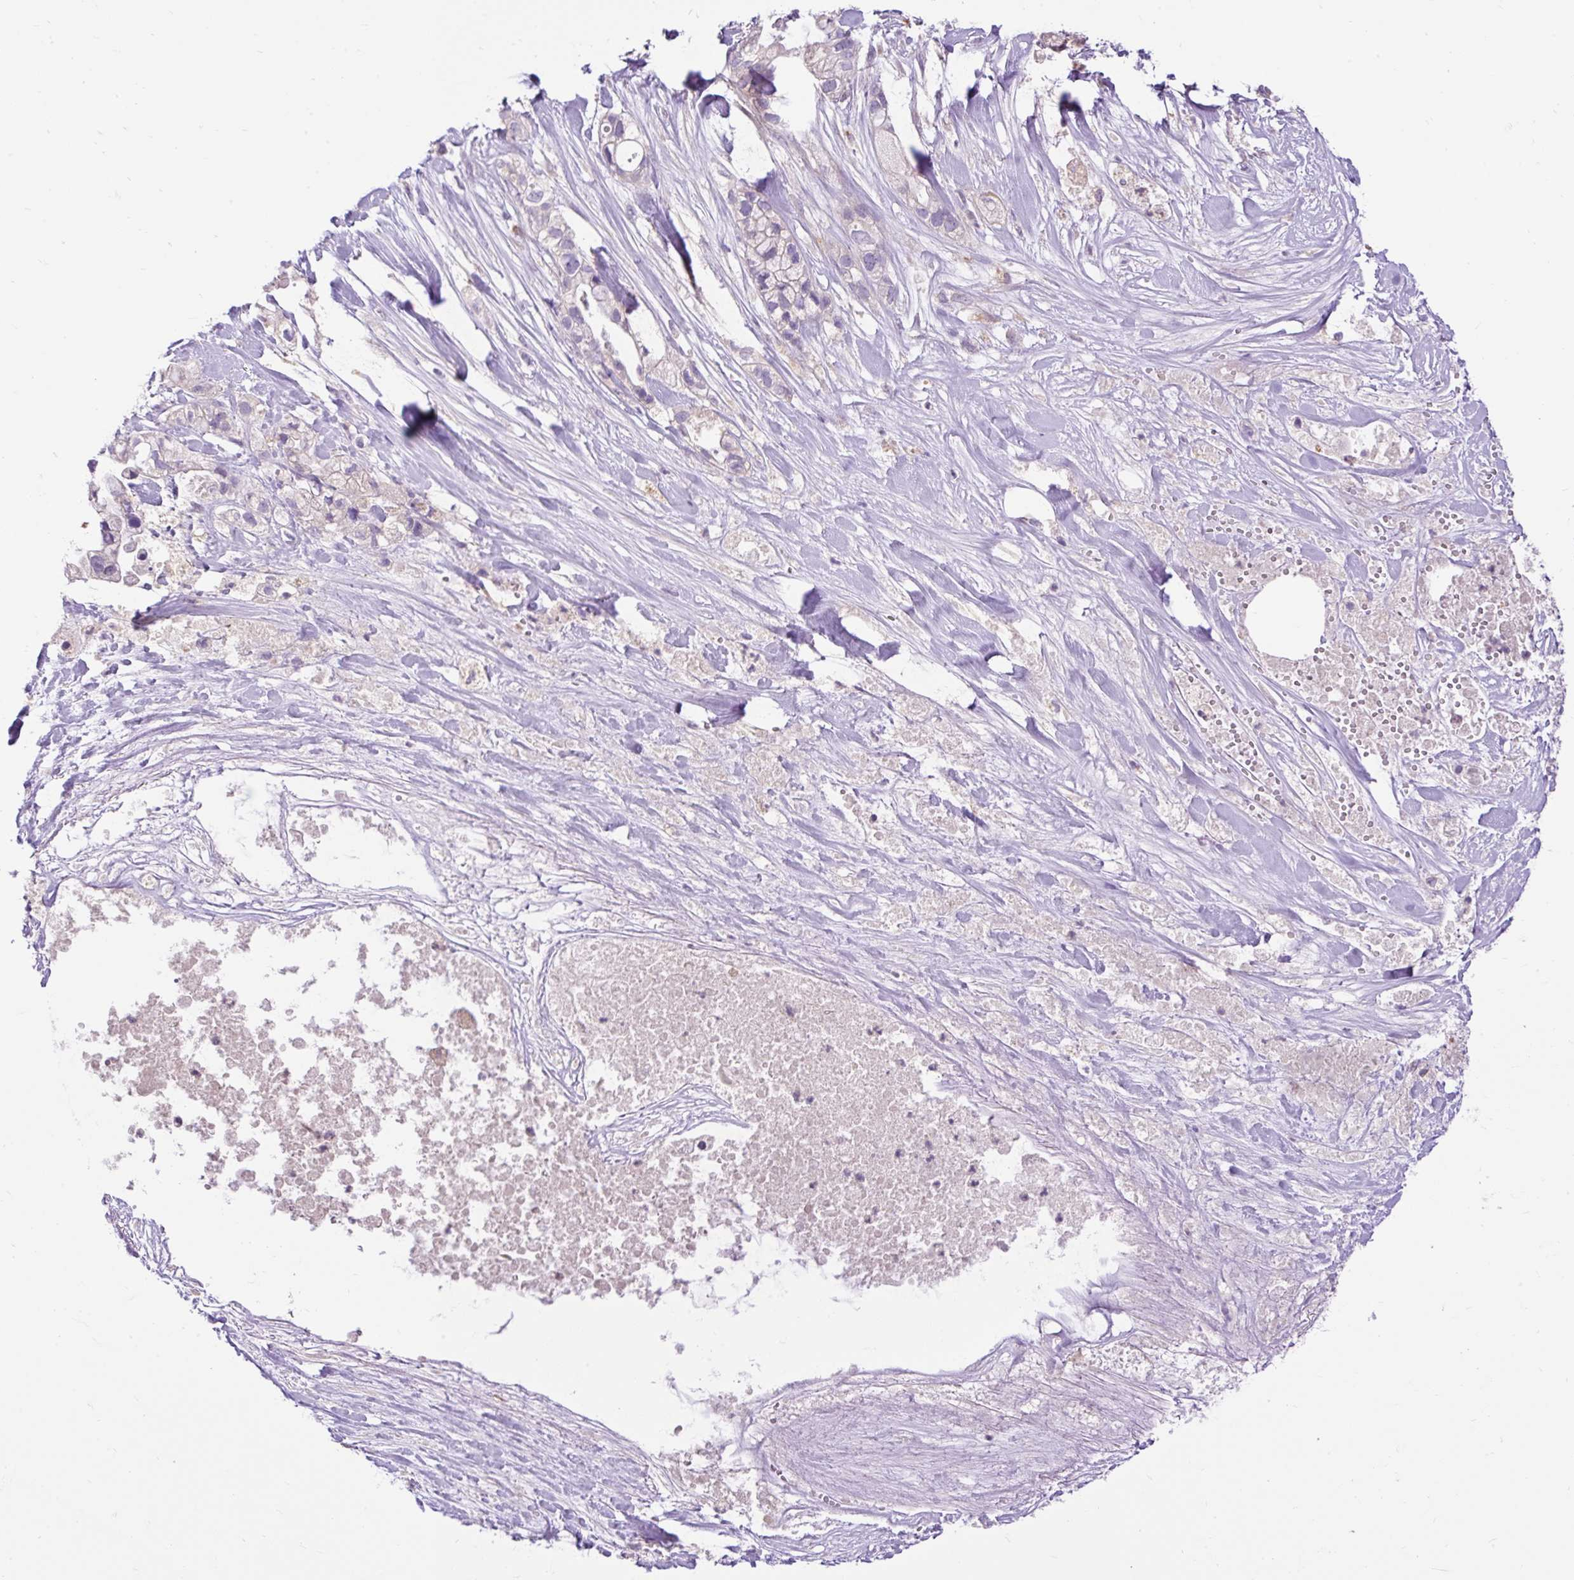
{"staining": {"intensity": "negative", "quantity": "none", "location": "none"}, "tissue": "pancreatic cancer", "cell_type": "Tumor cells", "image_type": "cancer", "snomed": [{"axis": "morphology", "description": "Adenocarcinoma, NOS"}, {"axis": "topography", "description": "Pancreas"}], "caption": "DAB immunohistochemical staining of pancreatic adenocarcinoma shows no significant staining in tumor cells. Brightfield microscopy of IHC stained with DAB (brown) and hematoxylin (blue), captured at high magnification.", "gene": "HEXB", "patient": {"sex": "male", "age": 44}}